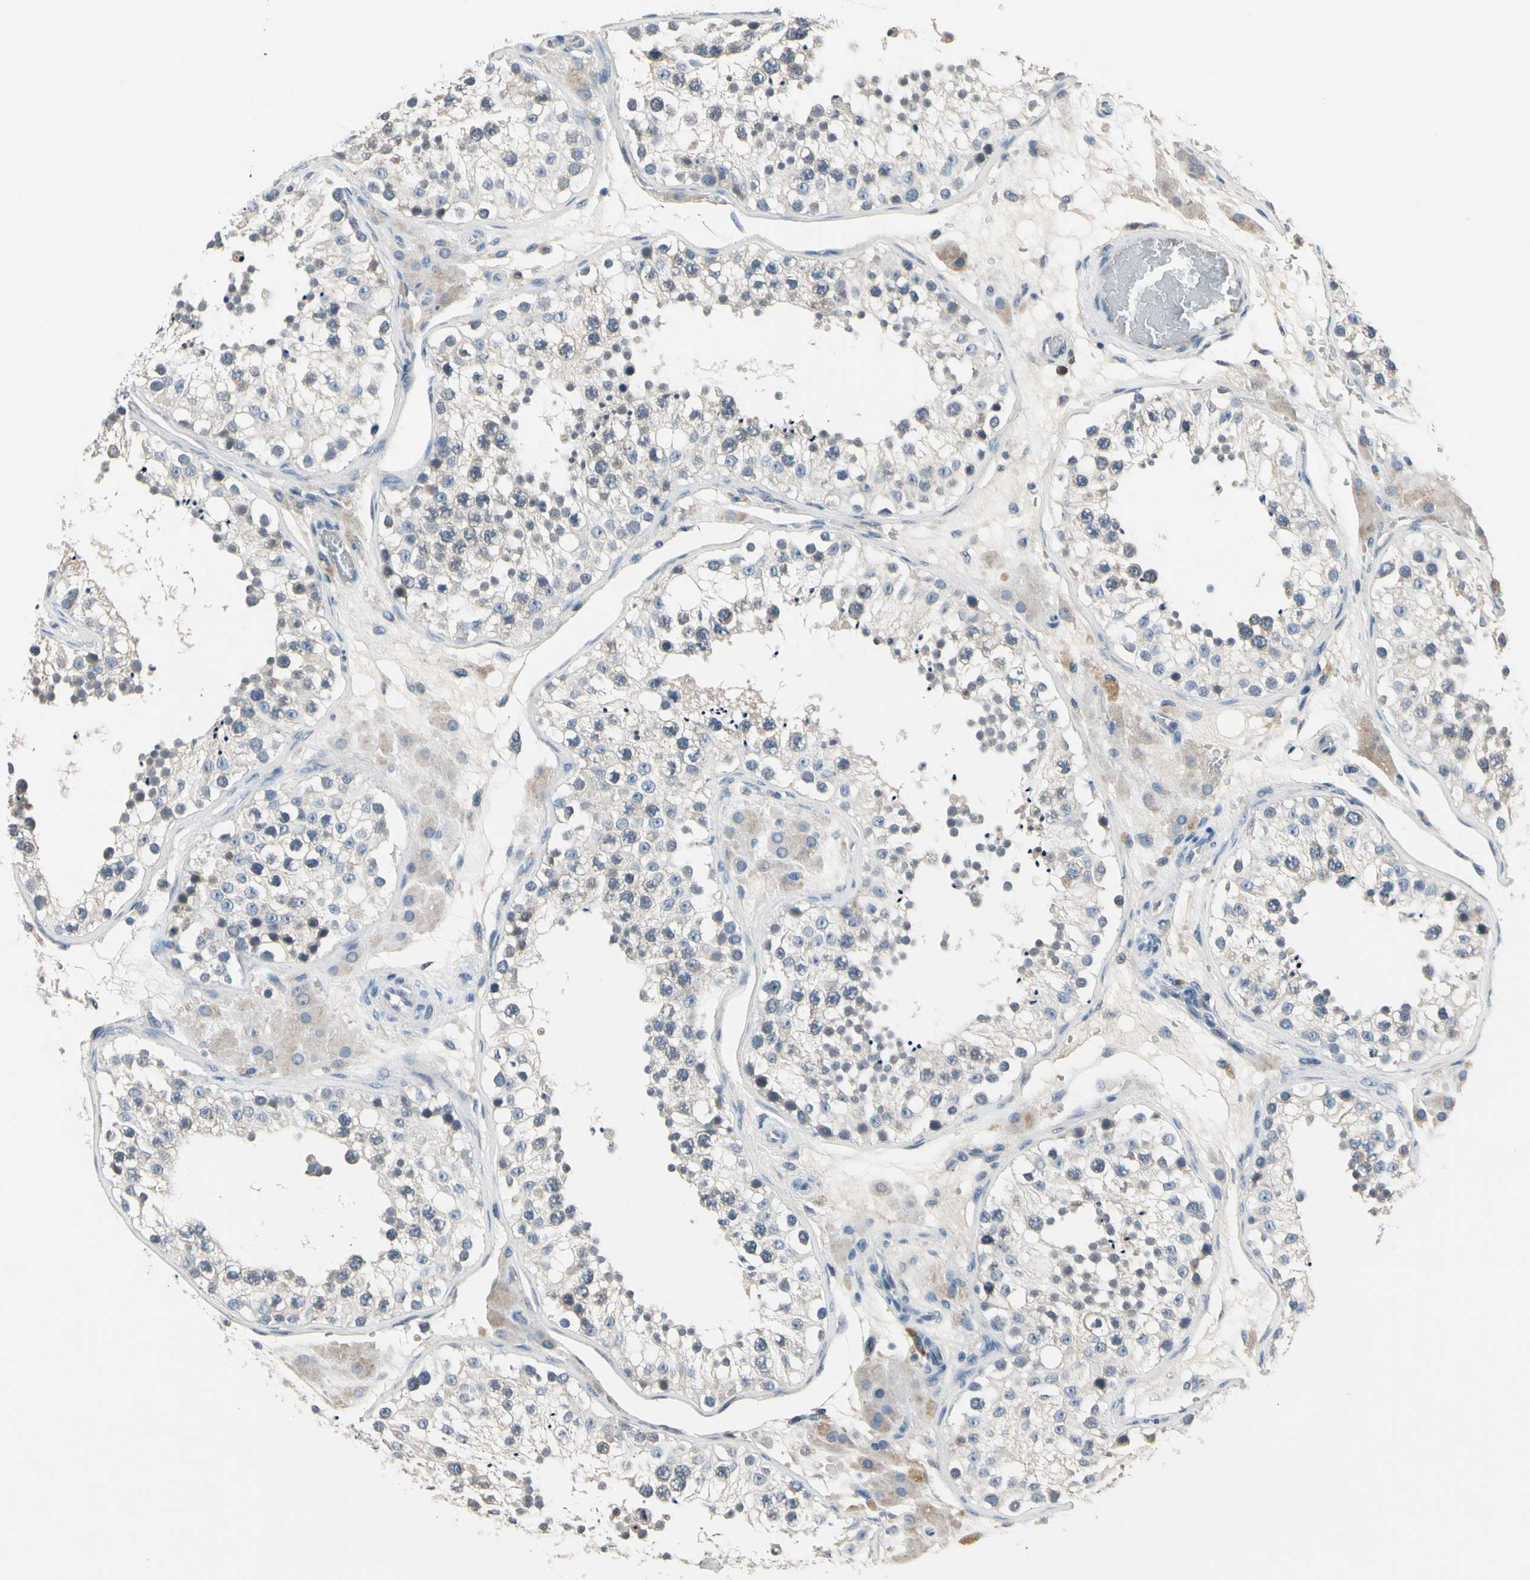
{"staining": {"intensity": "weak", "quantity": "<25%", "location": "cytoplasmic/membranous"}, "tissue": "testis", "cell_type": "Cells in seminiferous ducts", "image_type": "normal", "snomed": [{"axis": "morphology", "description": "Normal tissue, NOS"}, {"axis": "topography", "description": "Testis"}], "caption": "High magnification brightfield microscopy of normal testis stained with DAB (3,3'-diaminobenzidine) (brown) and counterstained with hematoxylin (blue): cells in seminiferous ducts show no significant positivity.", "gene": "SELENOK", "patient": {"sex": "male", "age": 26}}